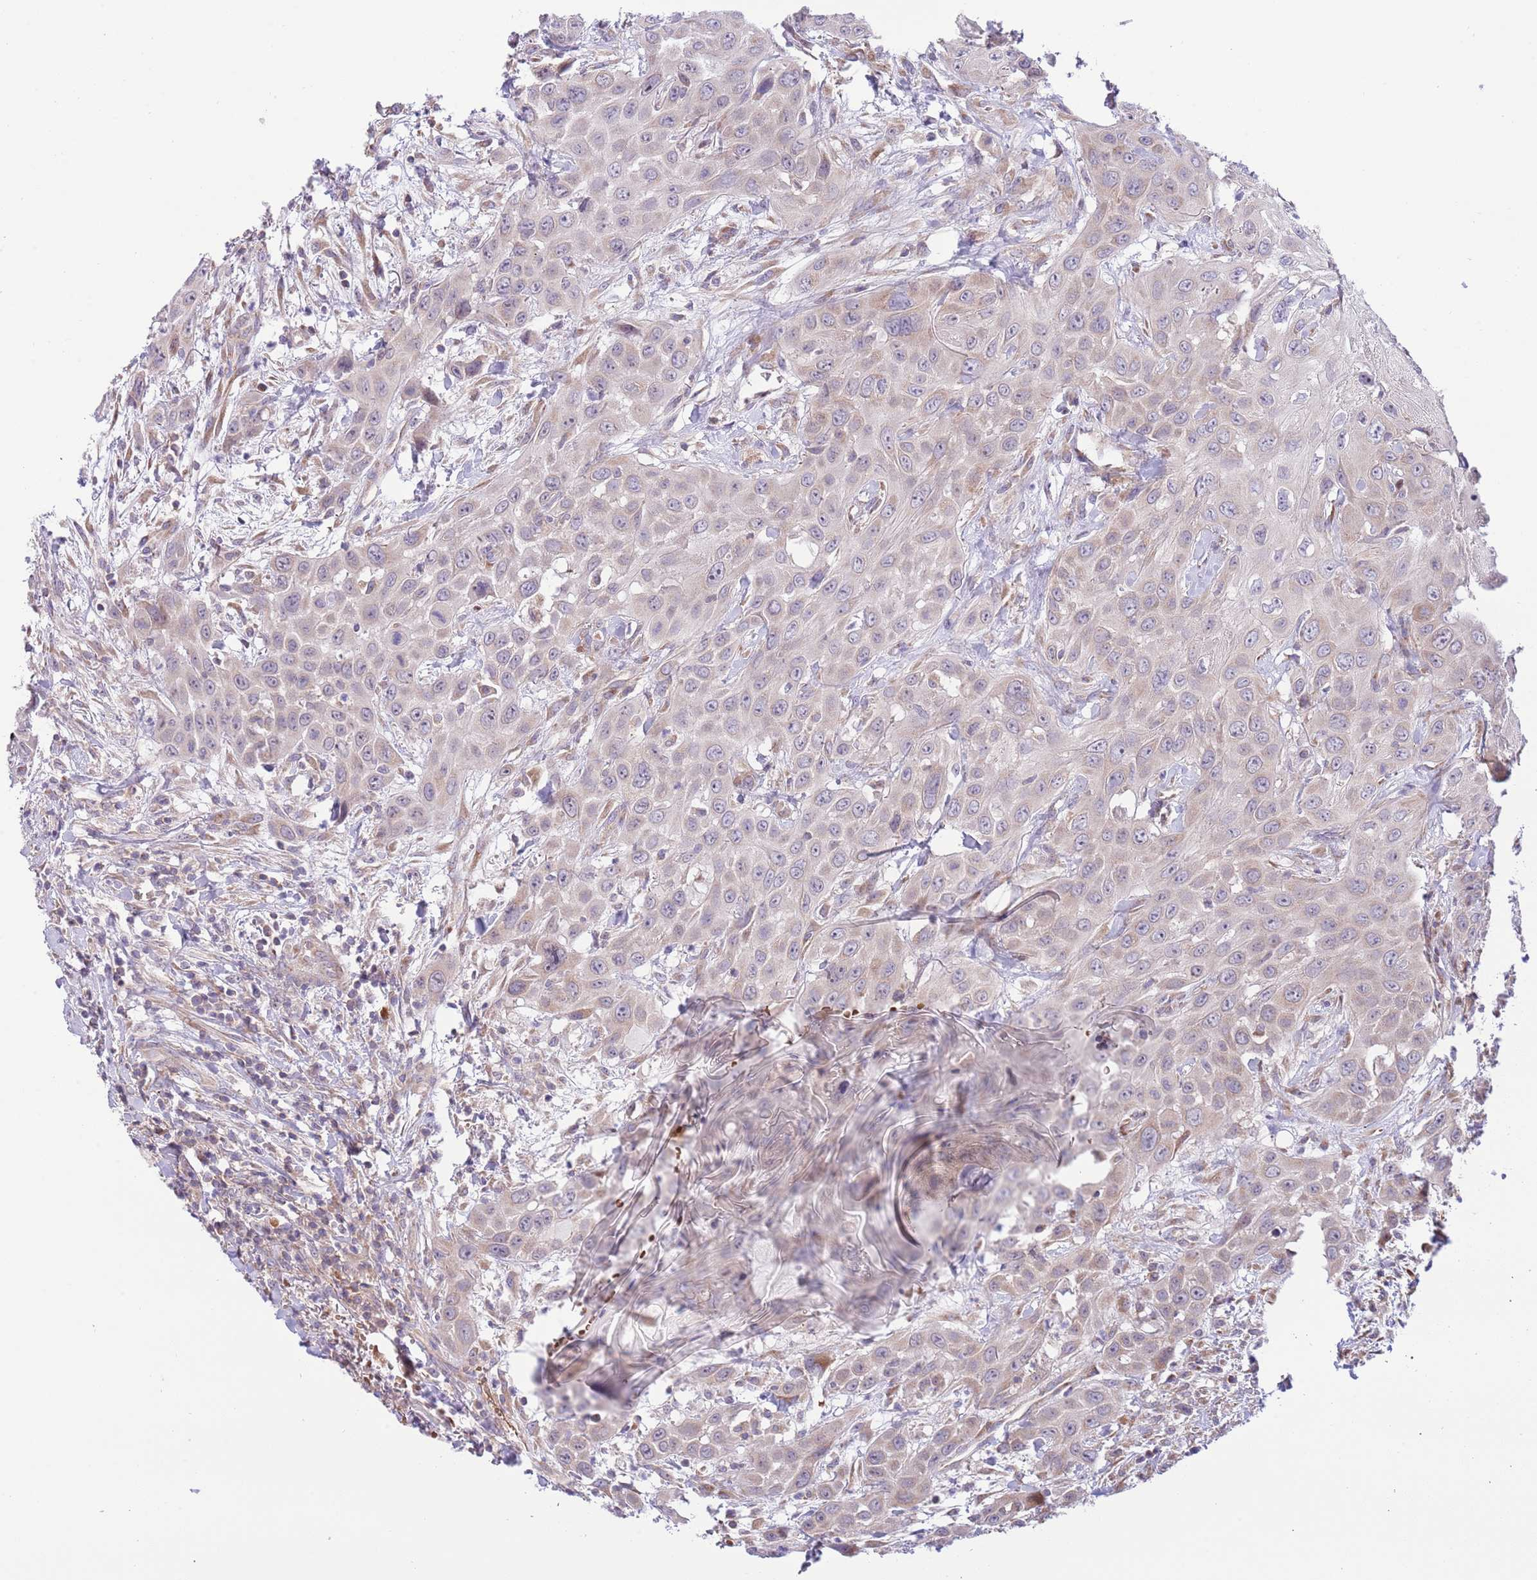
{"staining": {"intensity": "weak", "quantity": "<25%", "location": "cytoplasmic/membranous"}, "tissue": "head and neck cancer", "cell_type": "Tumor cells", "image_type": "cancer", "snomed": [{"axis": "morphology", "description": "Squamous cell carcinoma, NOS"}, {"axis": "topography", "description": "Head-Neck"}], "caption": "There is no significant staining in tumor cells of head and neck cancer.", "gene": "DAND5", "patient": {"sex": "male", "age": 81}}